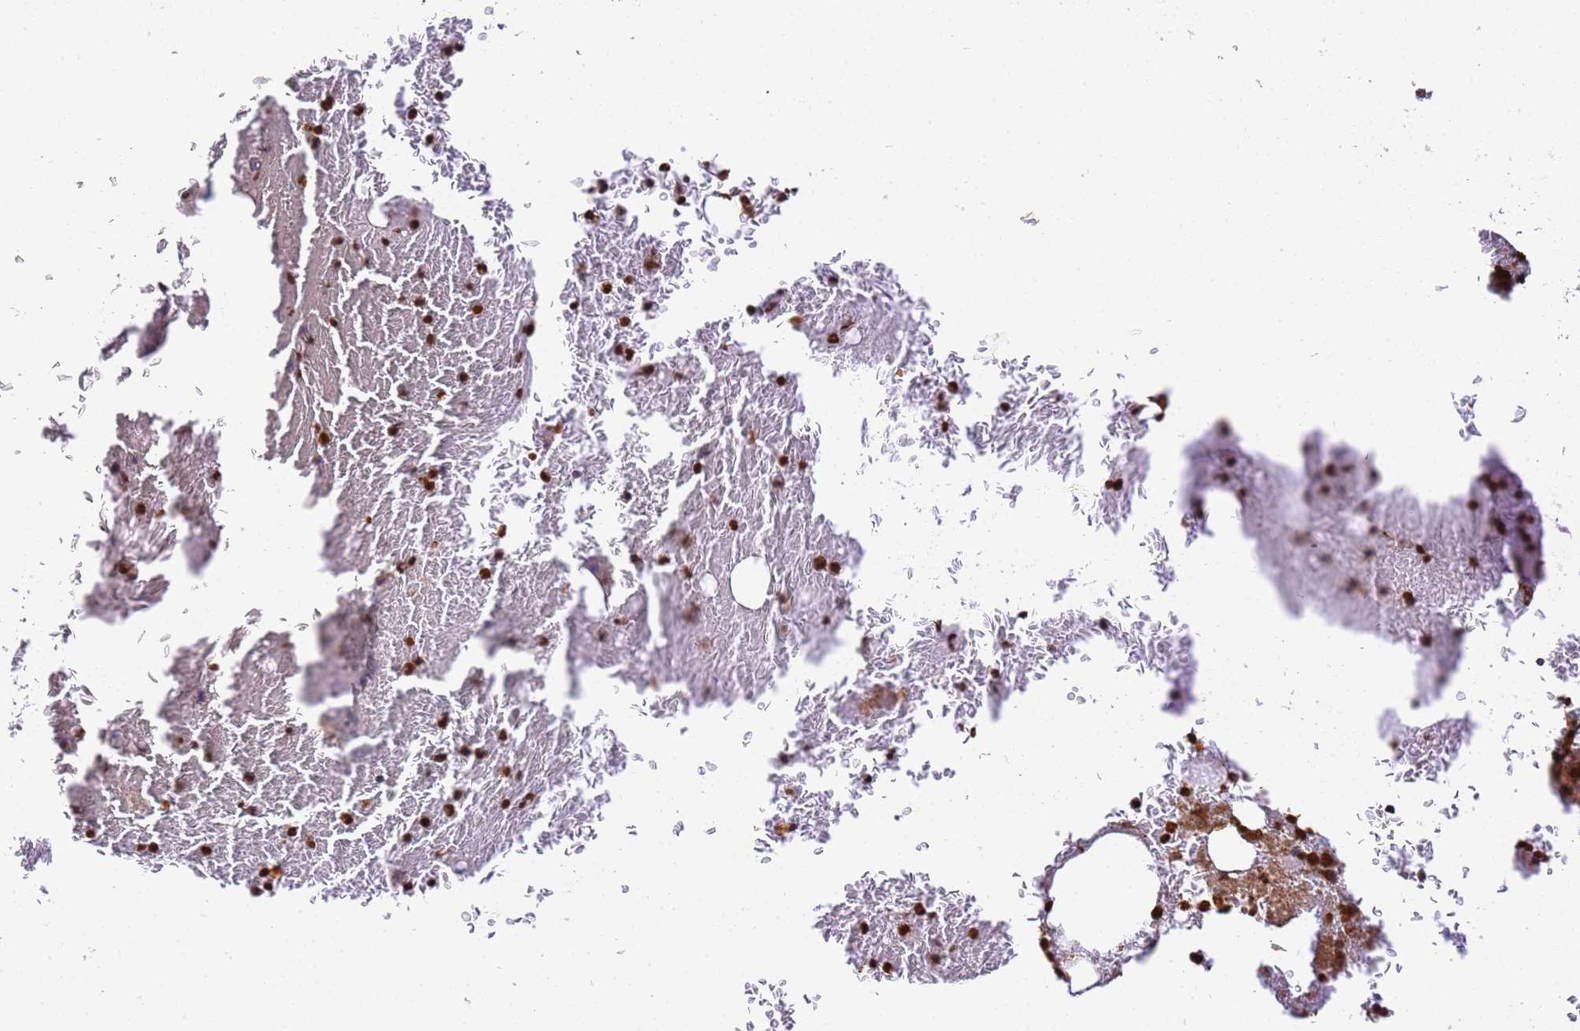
{"staining": {"intensity": "strong", "quantity": ">75%", "location": "cytoplasmic/membranous,nuclear"}, "tissue": "bone marrow", "cell_type": "Hematopoietic cells", "image_type": "normal", "snomed": [{"axis": "morphology", "description": "Normal tissue, NOS"}, {"axis": "topography", "description": "Bone marrow"}], "caption": "This histopathology image displays immunohistochemistry (IHC) staining of unremarkable bone marrow, with high strong cytoplasmic/membranous,nuclear staining in about >75% of hematopoietic cells.", "gene": "HSPE1", "patient": {"sex": "male", "age": 79}}